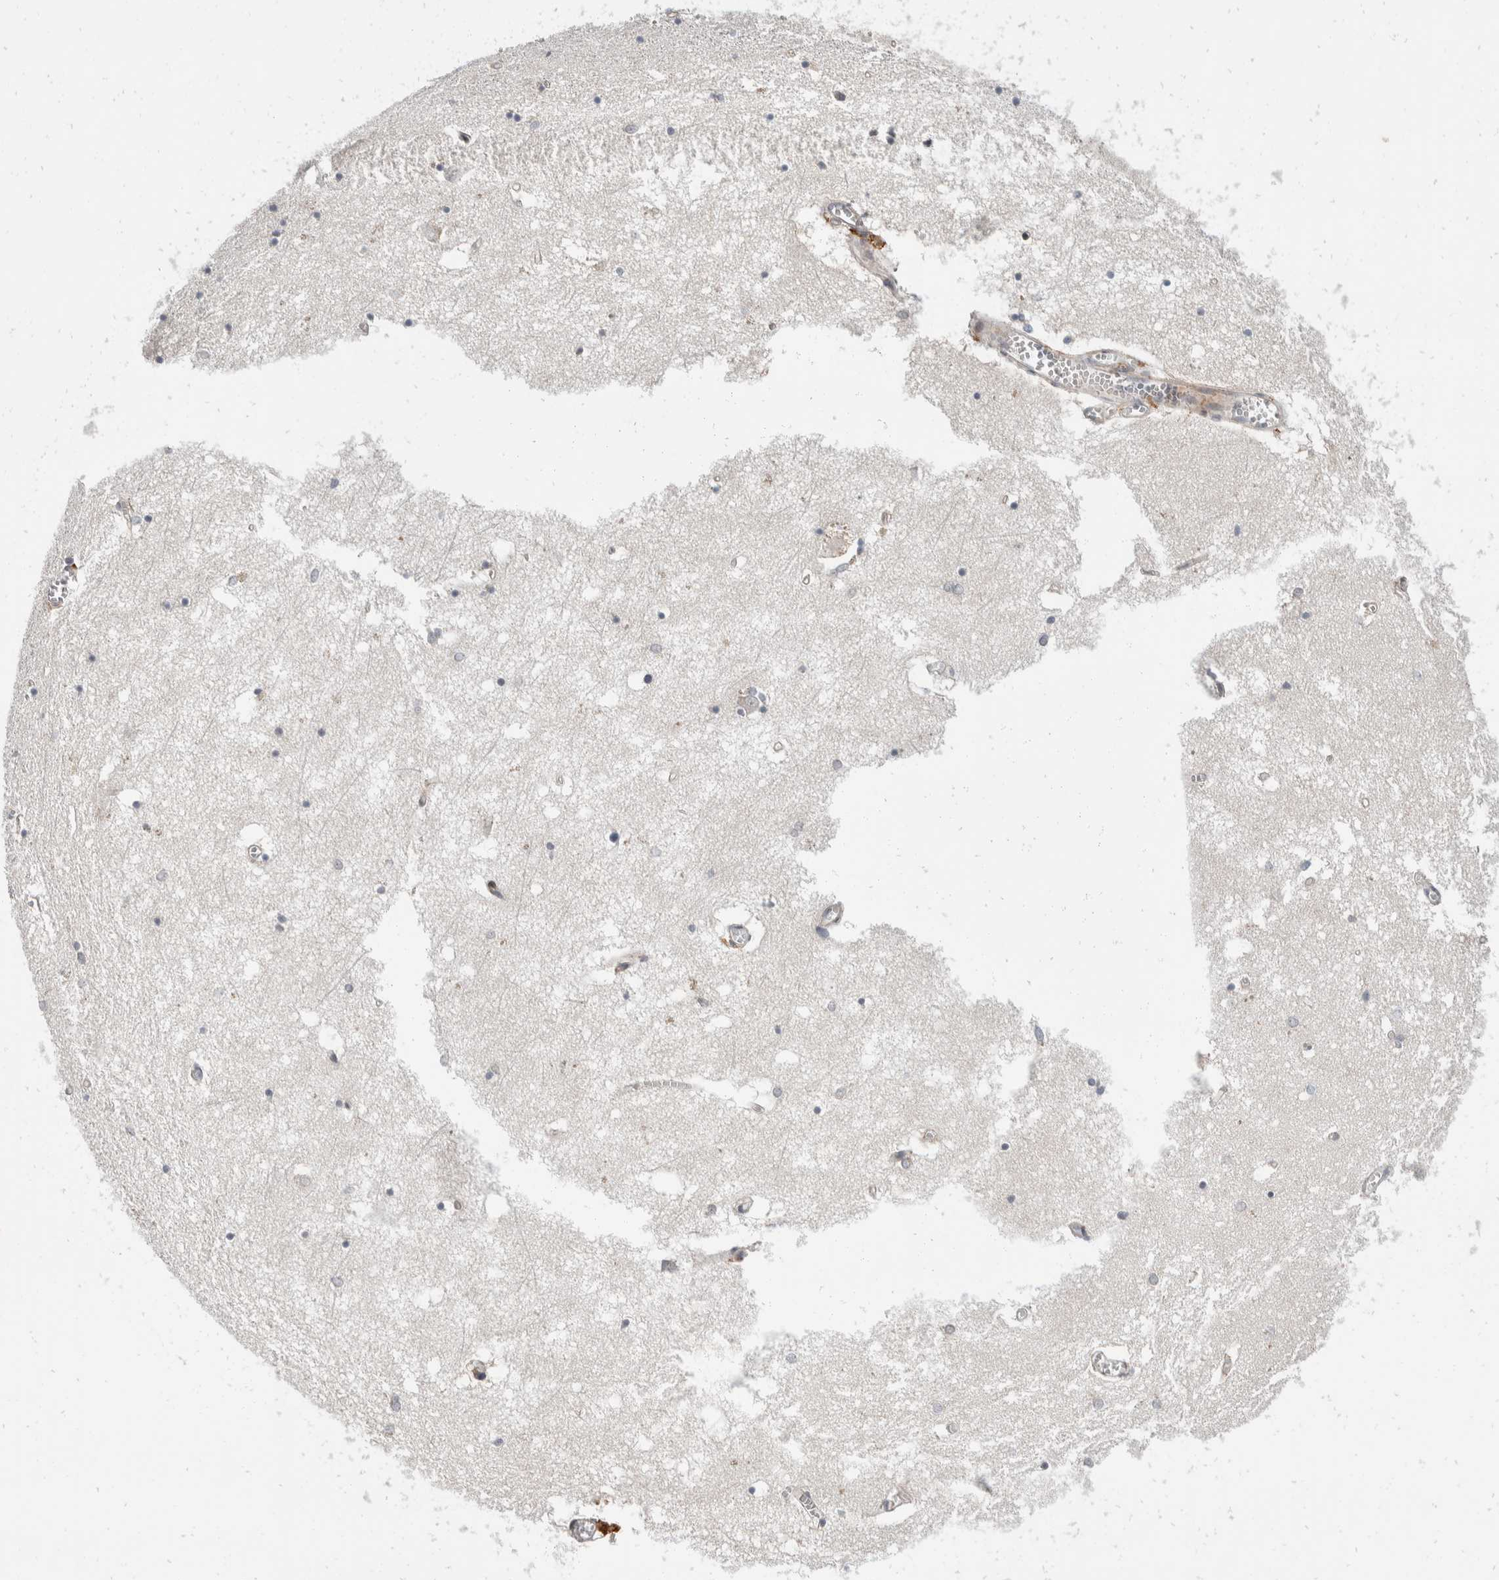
{"staining": {"intensity": "negative", "quantity": "none", "location": "none"}, "tissue": "hippocampus", "cell_type": "Glial cells", "image_type": "normal", "snomed": [{"axis": "morphology", "description": "Normal tissue, NOS"}, {"axis": "topography", "description": "Hippocampus"}], "caption": "High magnification brightfield microscopy of unremarkable hippocampus stained with DAB (3,3'-diaminobenzidine) (brown) and counterstained with hematoxylin (blue): glial cells show no significant positivity.", "gene": "ZNF703", "patient": {"sex": "male", "age": 70}}